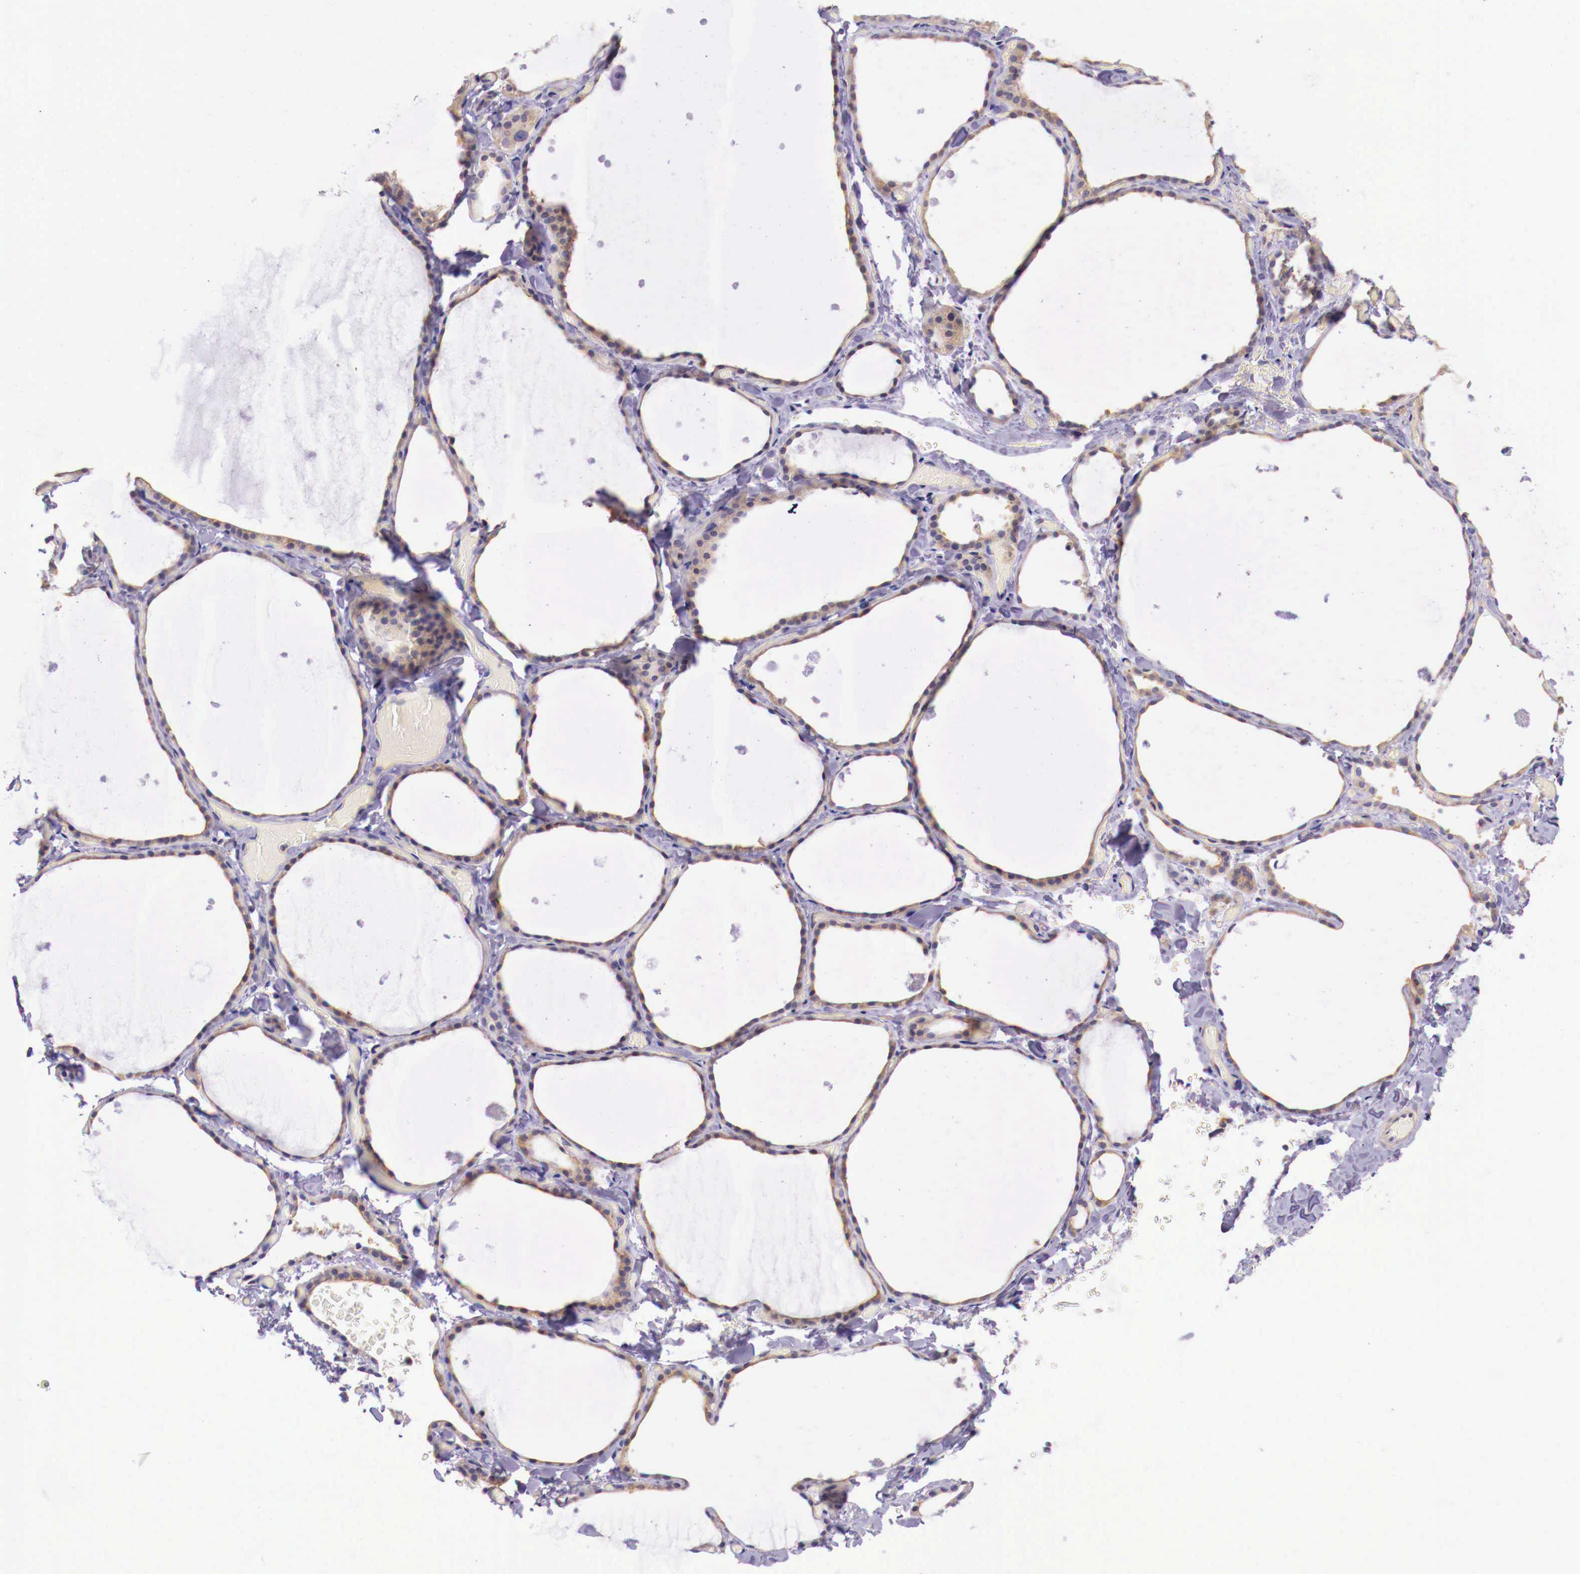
{"staining": {"intensity": "weak", "quantity": ">75%", "location": "cytoplasmic/membranous"}, "tissue": "thyroid gland", "cell_type": "Glandular cells", "image_type": "normal", "snomed": [{"axis": "morphology", "description": "Normal tissue, NOS"}, {"axis": "topography", "description": "Thyroid gland"}], "caption": "Immunohistochemistry of benign thyroid gland demonstrates low levels of weak cytoplasmic/membranous expression in about >75% of glandular cells.", "gene": "GRIPAP1", "patient": {"sex": "male", "age": 34}}